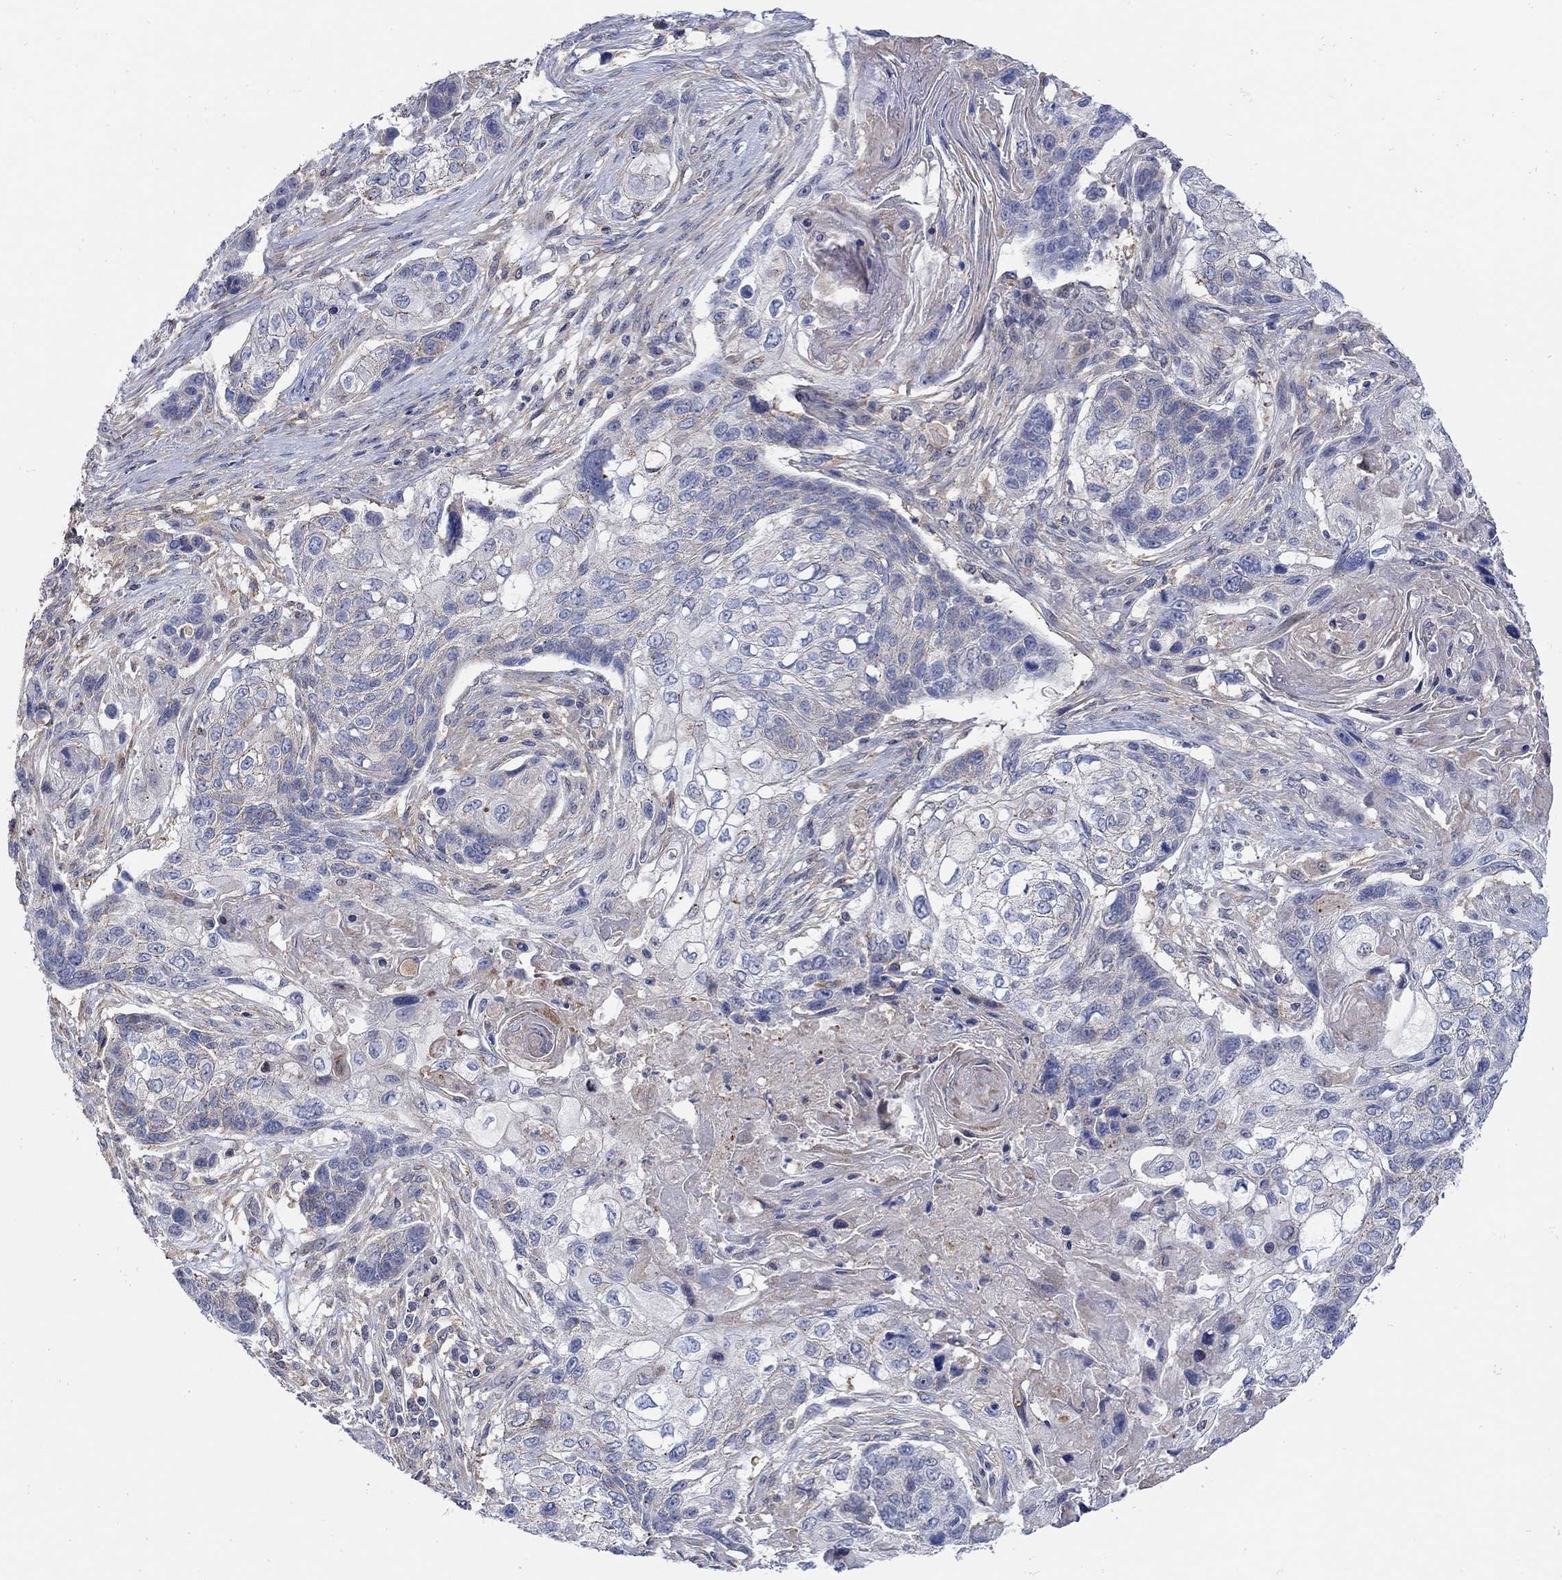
{"staining": {"intensity": "negative", "quantity": "none", "location": "none"}, "tissue": "lung cancer", "cell_type": "Tumor cells", "image_type": "cancer", "snomed": [{"axis": "morphology", "description": "Normal tissue, NOS"}, {"axis": "morphology", "description": "Squamous cell carcinoma, NOS"}, {"axis": "topography", "description": "Bronchus"}, {"axis": "topography", "description": "Lung"}], "caption": "High magnification brightfield microscopy of lung squamous cell carcinoma stained with DAB (brown) and counterstained with hematoxylin (blue): tumor cells show no significant staining.", "gene": "TEKT3", "patient": {"sex": "male", "age": 69}}